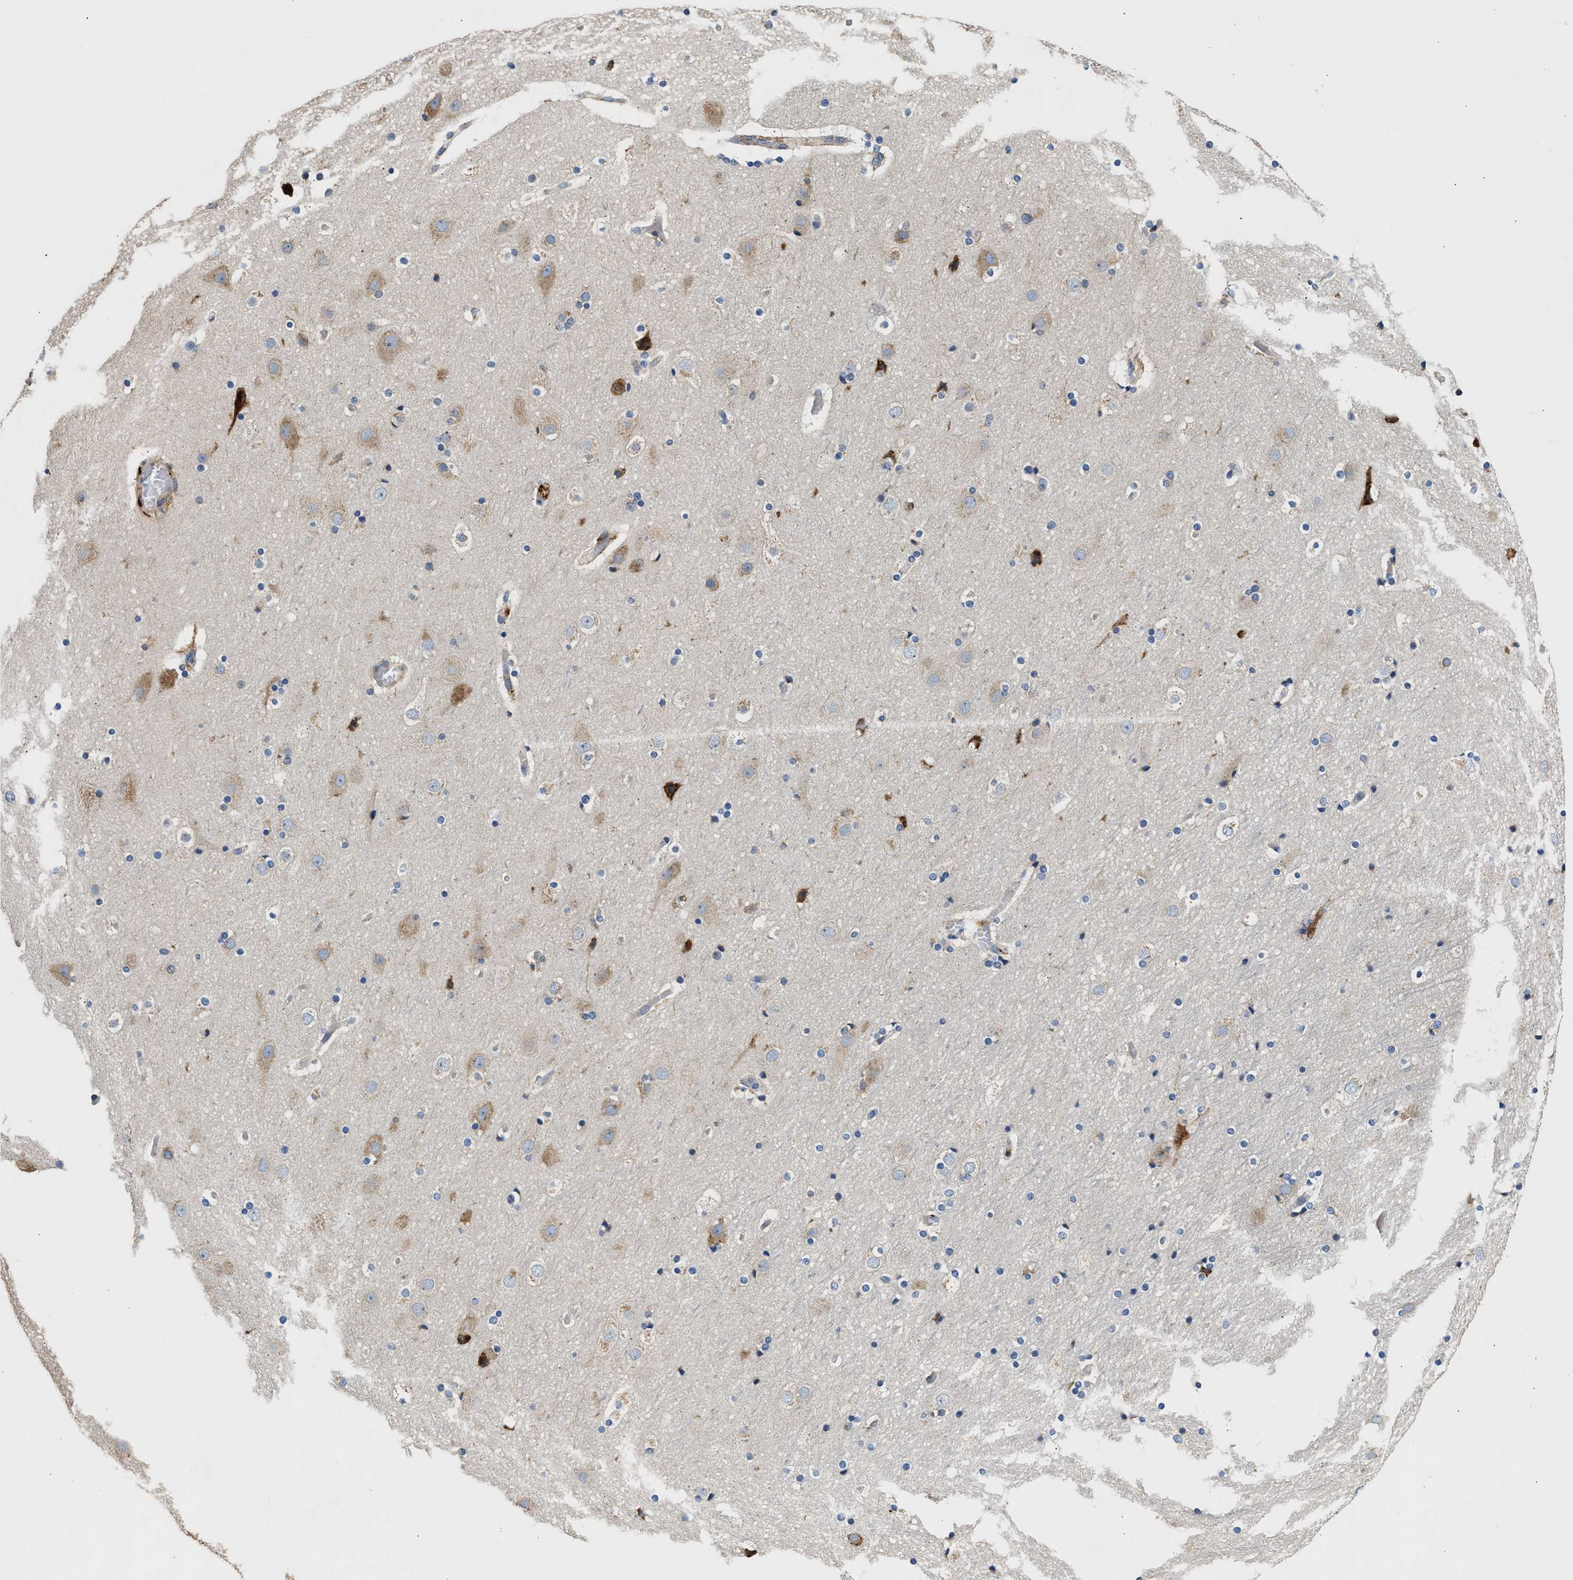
{"staining": {"intensity": "negative", "quantity": "none", "location": "none"}, "tissue": "cerebral cortex", "cell_type": "Endothelial cells", "image_type": "normal", "snomed": [{"axis": "morphology", "description": "Normal tissue, NOS"}, {"axis": "topography", "description": "Cerebral cortex"}], "caption": "DAB immunohistochemical staining of benign cerebral cortex displays no significant expression in endothelial cells. (Immunohistochemistry, brightfield microscopy, high magnification).", "gene": "AMZ1", "patient": {"sex": "male", "age": 57}}